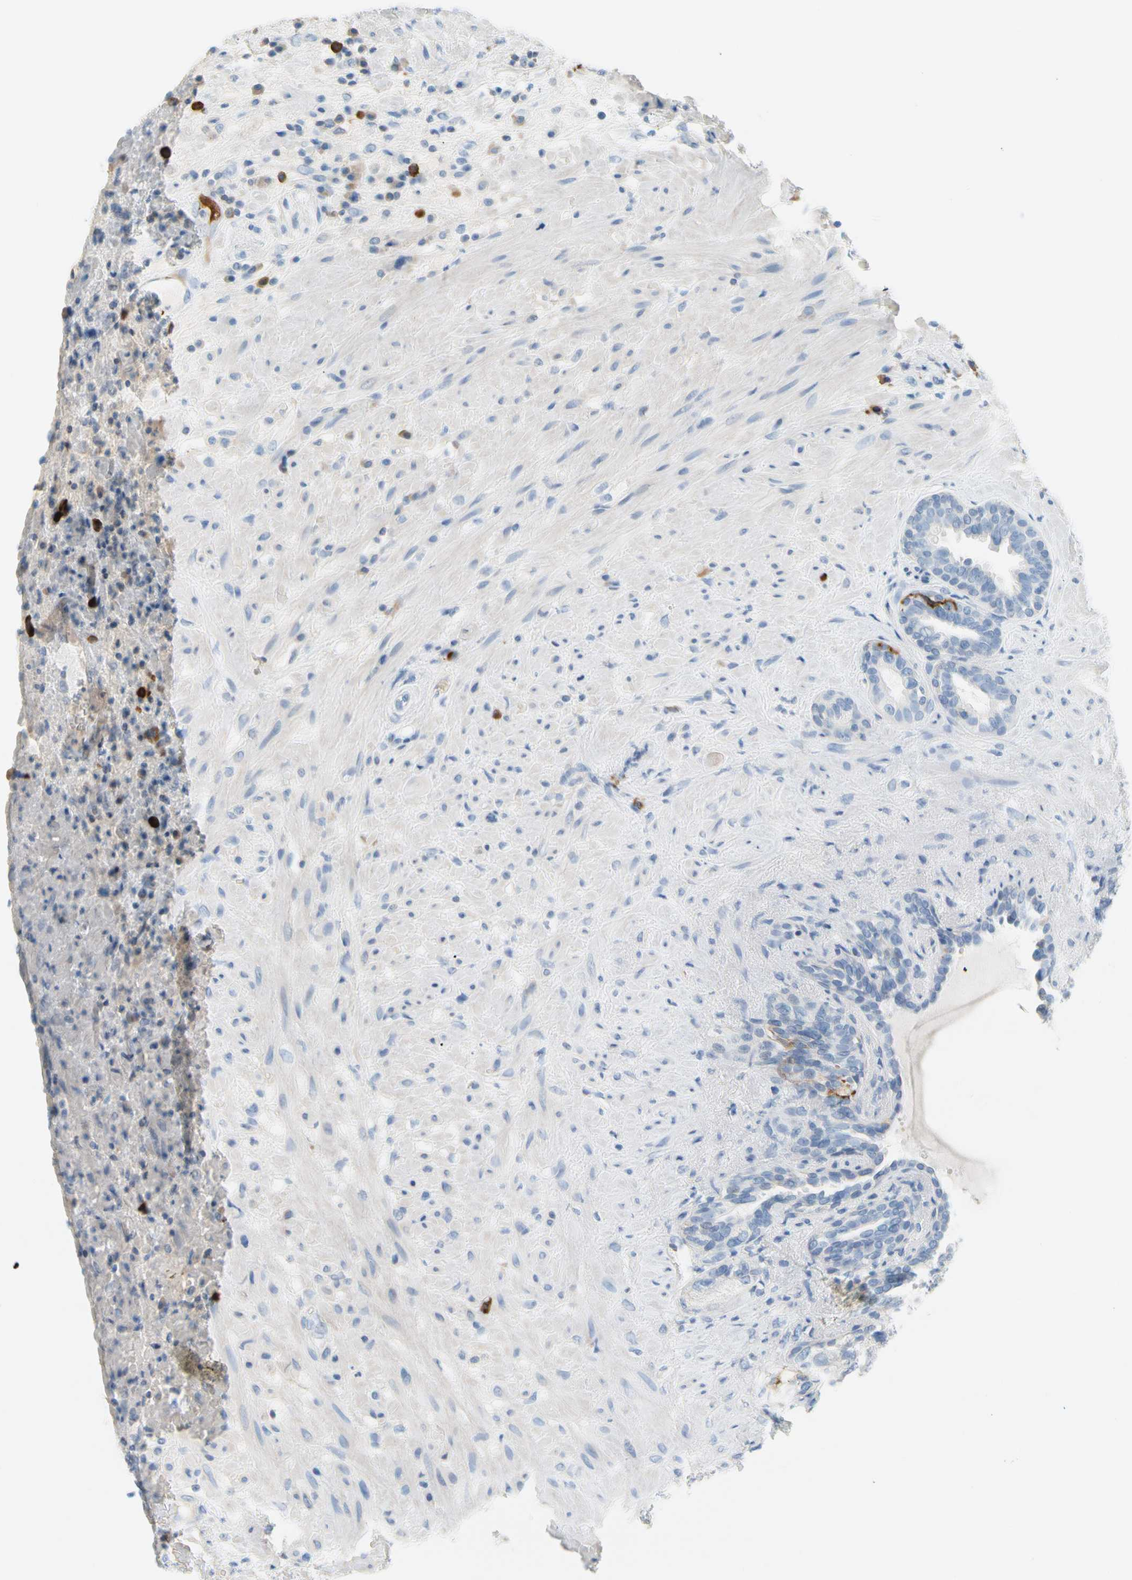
{"staining": {"intensity": "negative", "quantity": "none", "location": "none"}, "tissue": "seminal vesicle", "cell_type": "Glandular cells", "image_type": "normal", "snomed": [{"axis": "morphology", "description": "Normal tissue, NOS"}, {"axis": "topography", "description": "Seminal veicle"}], "caption": "Seminal vesicle was stained to show a protein in brown. There is no significant positivity in glandular cells. (DAB immunohistochemistry, high magnification).", "gene": "TACC3", "patient": {"sex": "male", "age": 61}}